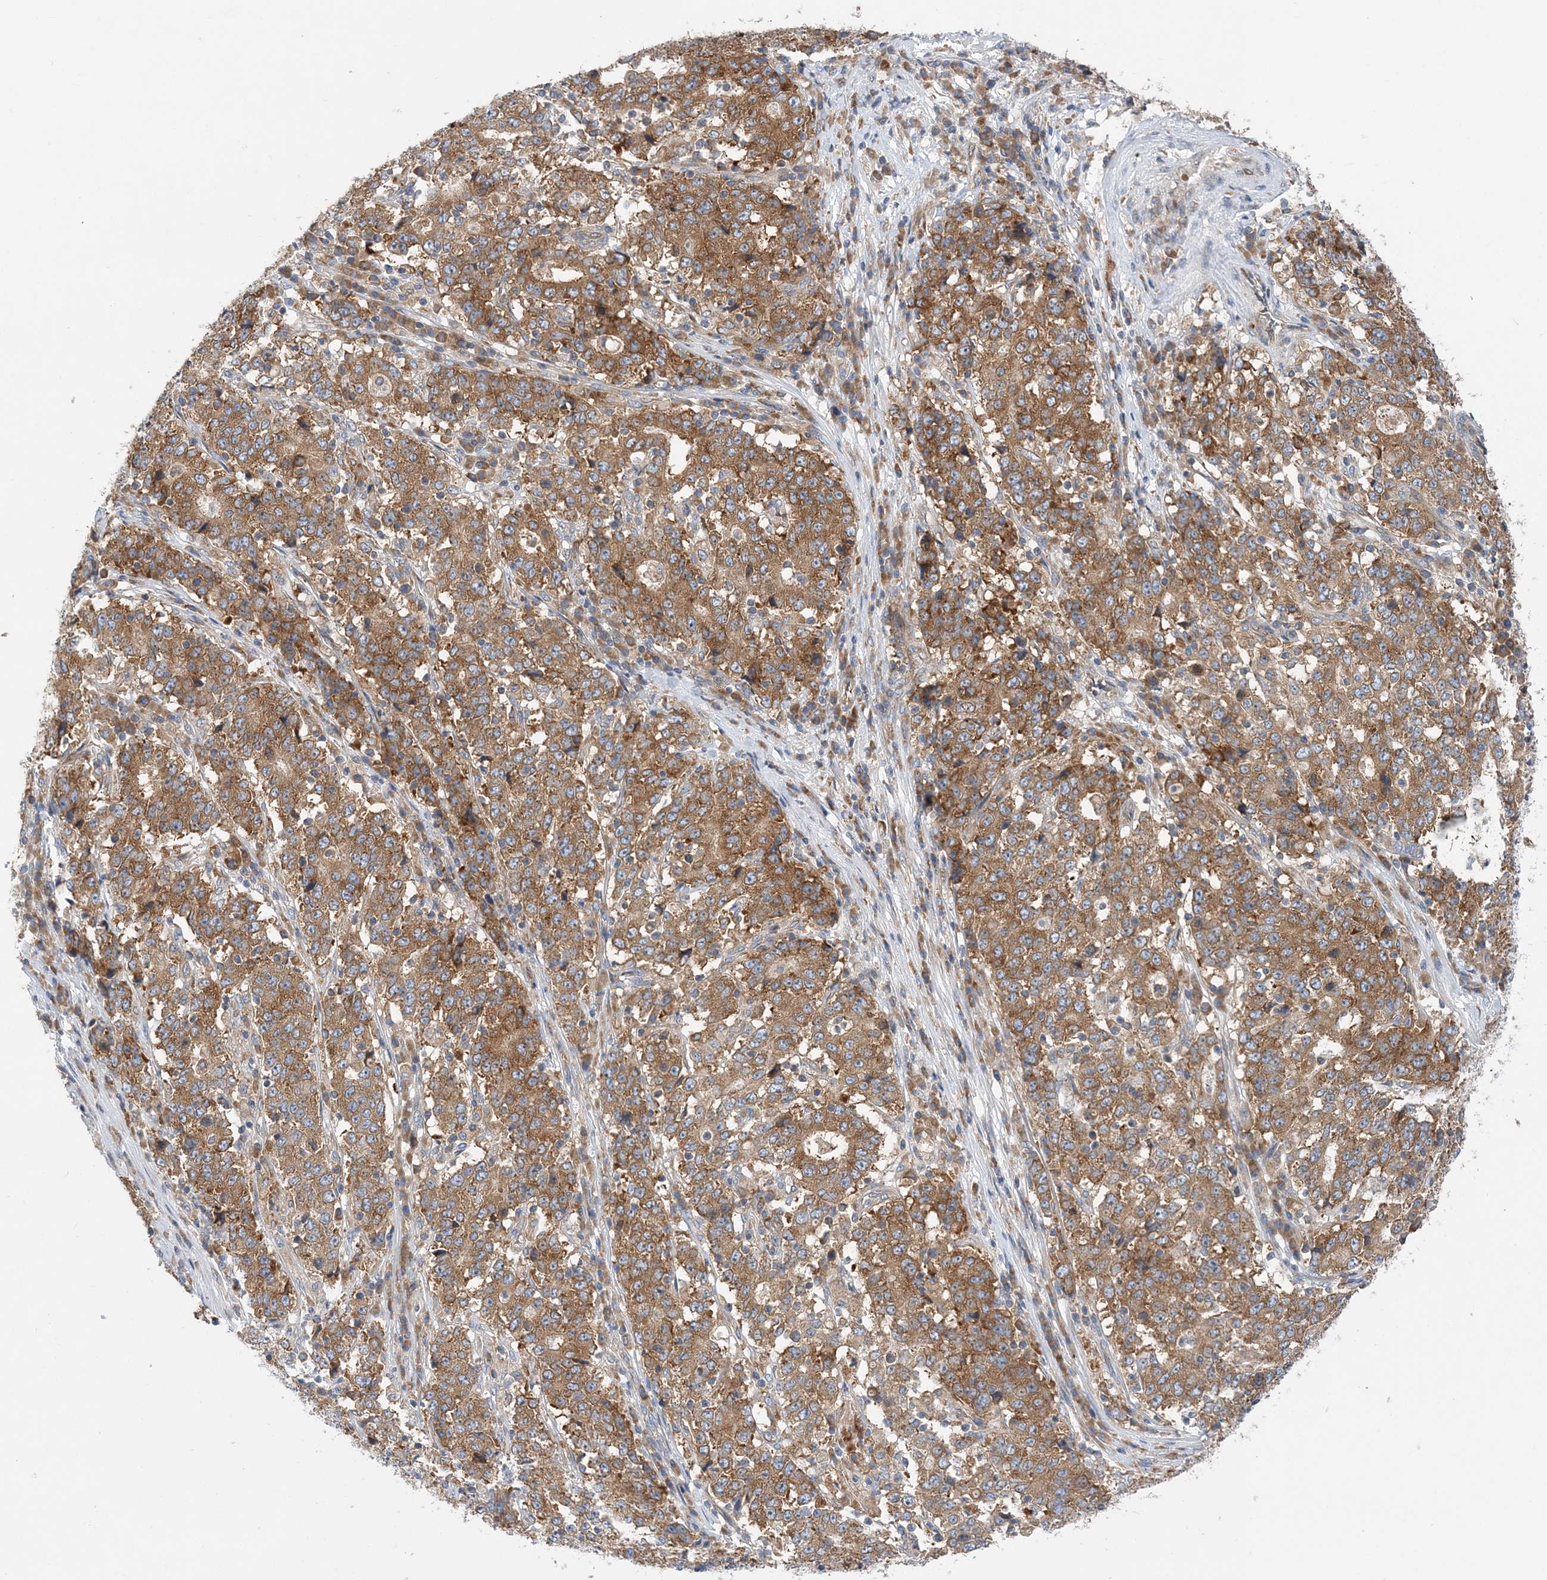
{"staining": {"intensity": "moderate", "quantity": ">75%", "location": "cytoplasmic/membranous"}, "tissue": "stomach cancer", "cell_type": "Tumor cells", "image_type": "cancer", "snomed": [{"axis": "morphology", "description": "Adenocarcinoma, NOS"}, {"axis": "topography", "description": "Stomach"}], "caption": "Moderate cytoplasmic/membranous protein expression is present in about >75% of tumor cells in stomach cancer (adenocarcinoma).", "gene": "LARP4B", "patient": {"sex": "male", "age": 59}}